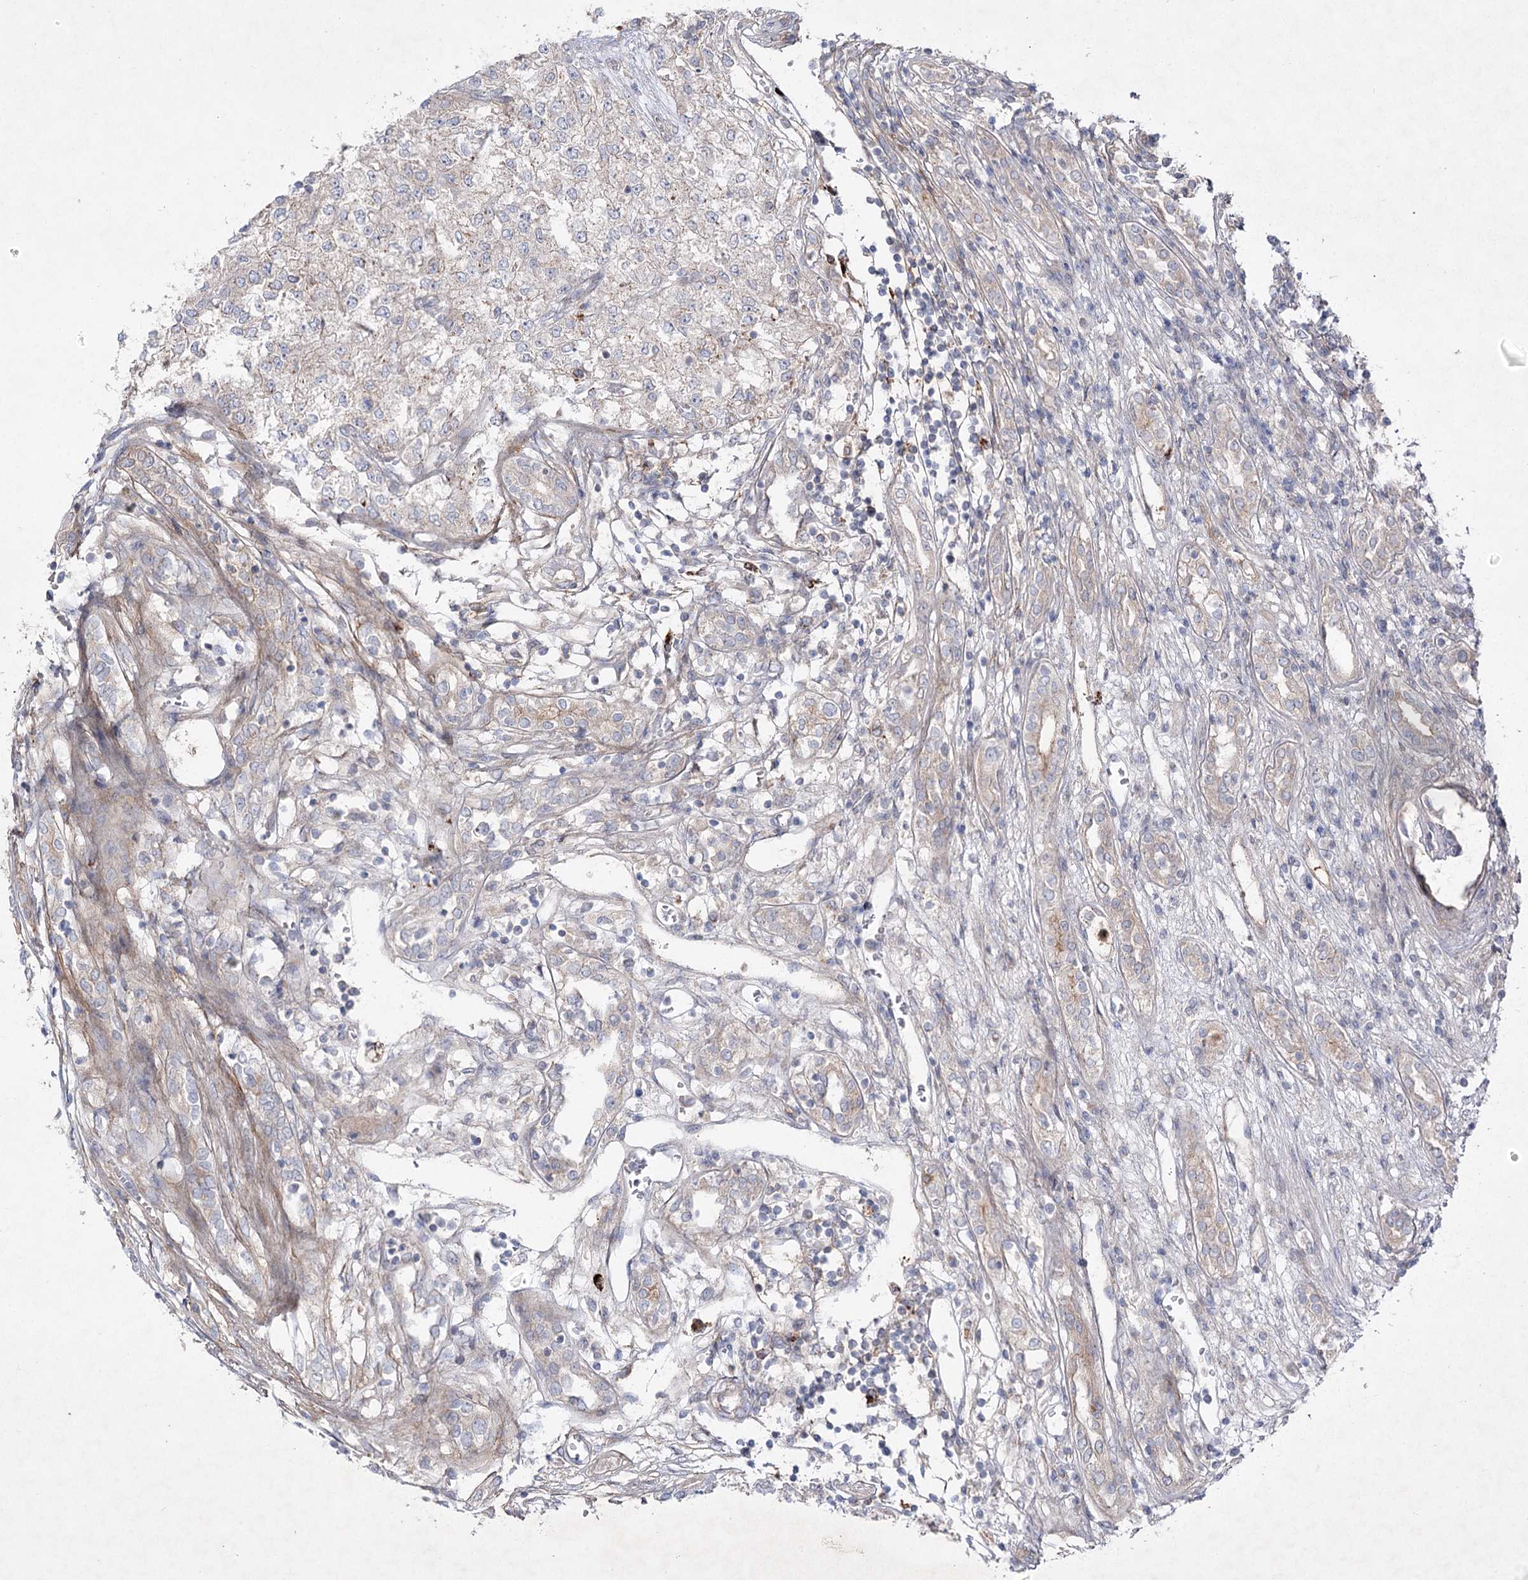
{"staining": {"intensity": "negative", "quantity": "none", "location": "none"}, "tissue": "renal cancer", "cell_type": "Tumor cells", "image_type": "cancer", "snomed": [{"axis": "morphology", "description": "Adenocarcinoma, NOS"}, {"axis": "topography", "description": "Kidney"}], "caption": "The histopathology image reveals no significant staining in tumor cells of adenocarcinoma (renal).", "gene": "SH3BP5L", "patient": {"sex": "female", "age": 54}}